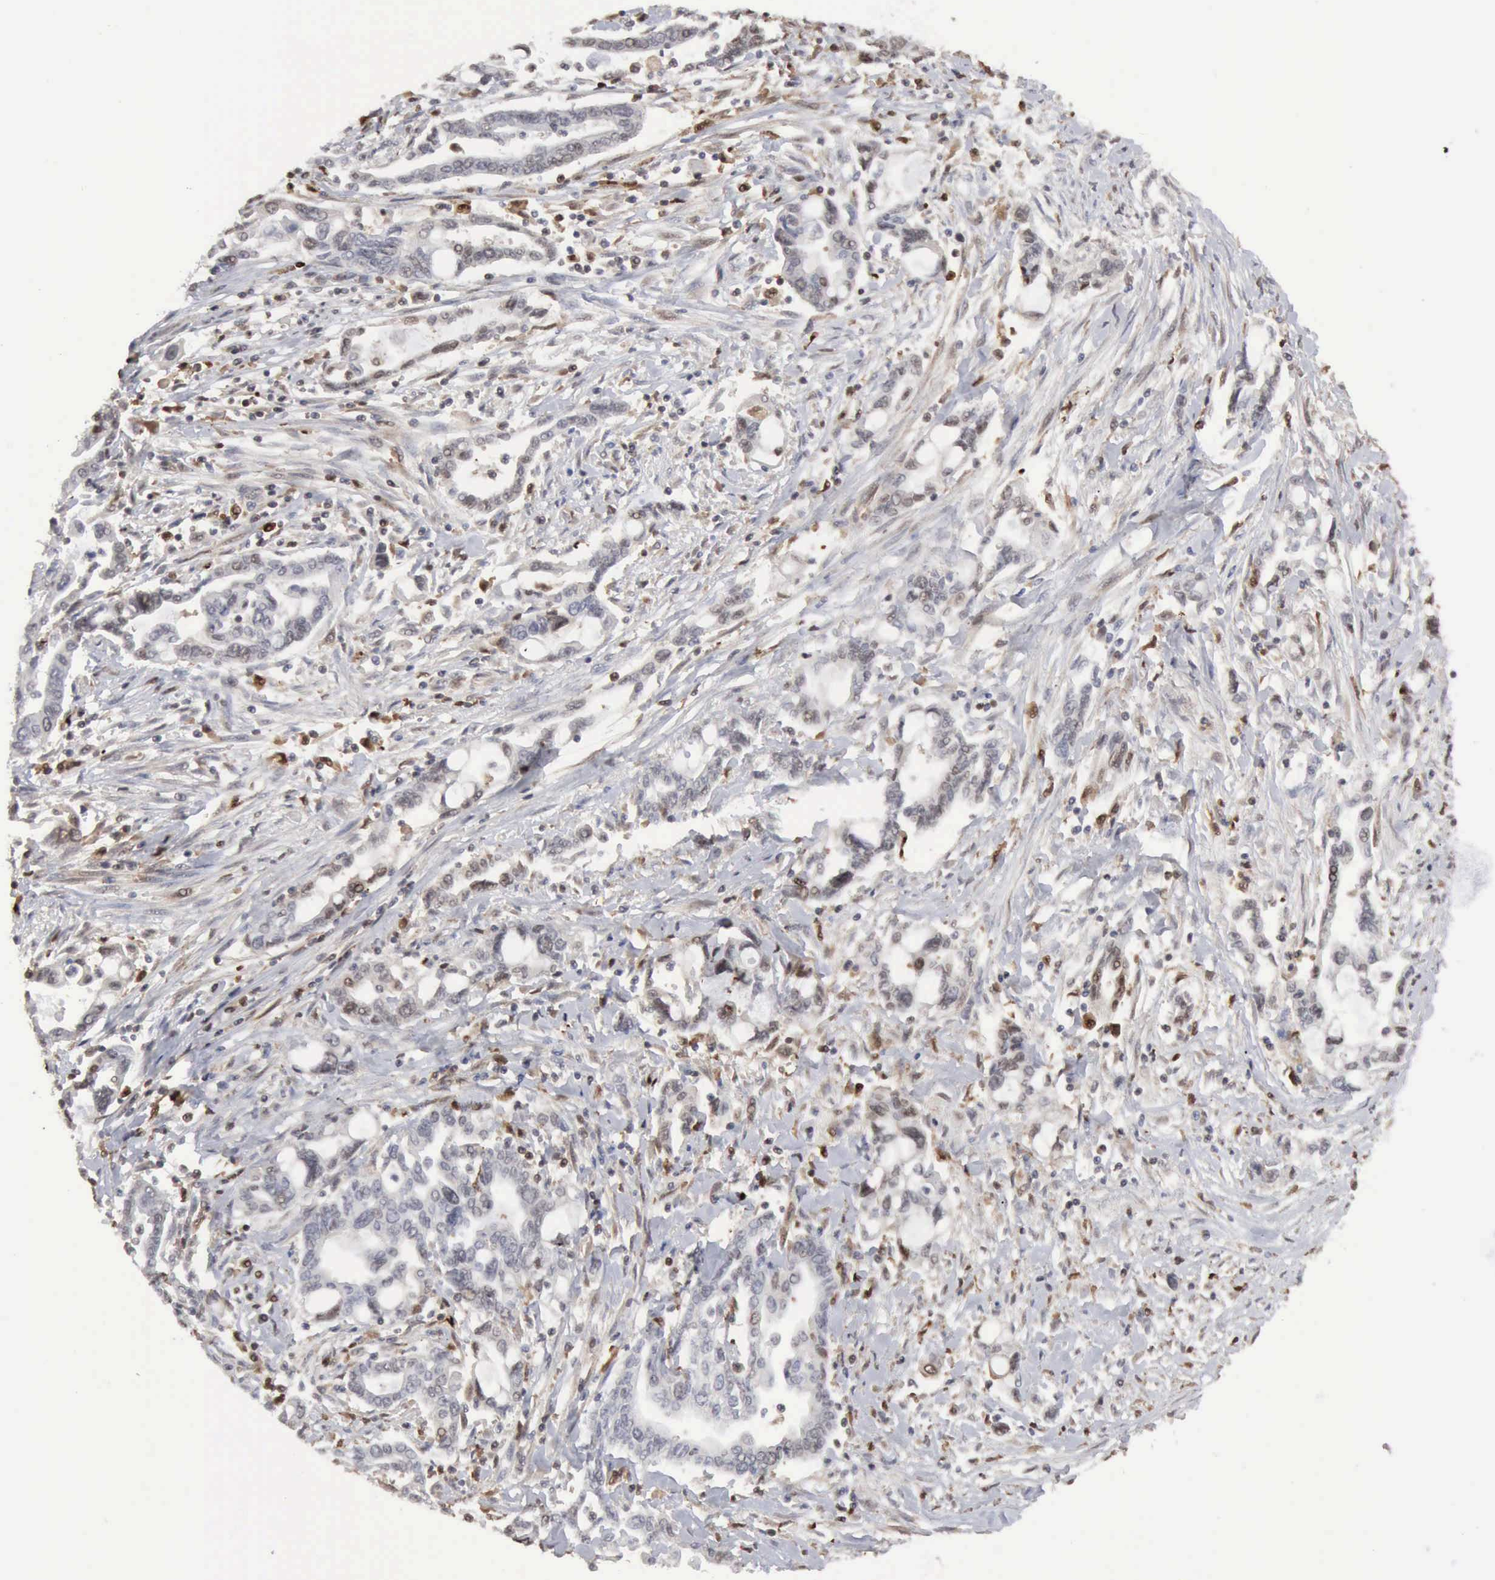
{"staining": {"intensity": "weak", "quantity": "<25%", "location": "cytoplasmic/membranous,nuclear"}, "tissue": "pancreatic cancer", "cell_type": "Tumor cells", "image_type": "cancer", "snomed": [{"axis": "morphology", "description": "Adenocarcinoma, NOS"}, {"axis": "topography", "description": "Pancreas"}], "caption": "This is an immunohistochemistry micrograph of human pancreatic cancer. There is no staining in tumor cells.", "gene": "STAT1", "patient": {"sex": "female", "age": 57}}